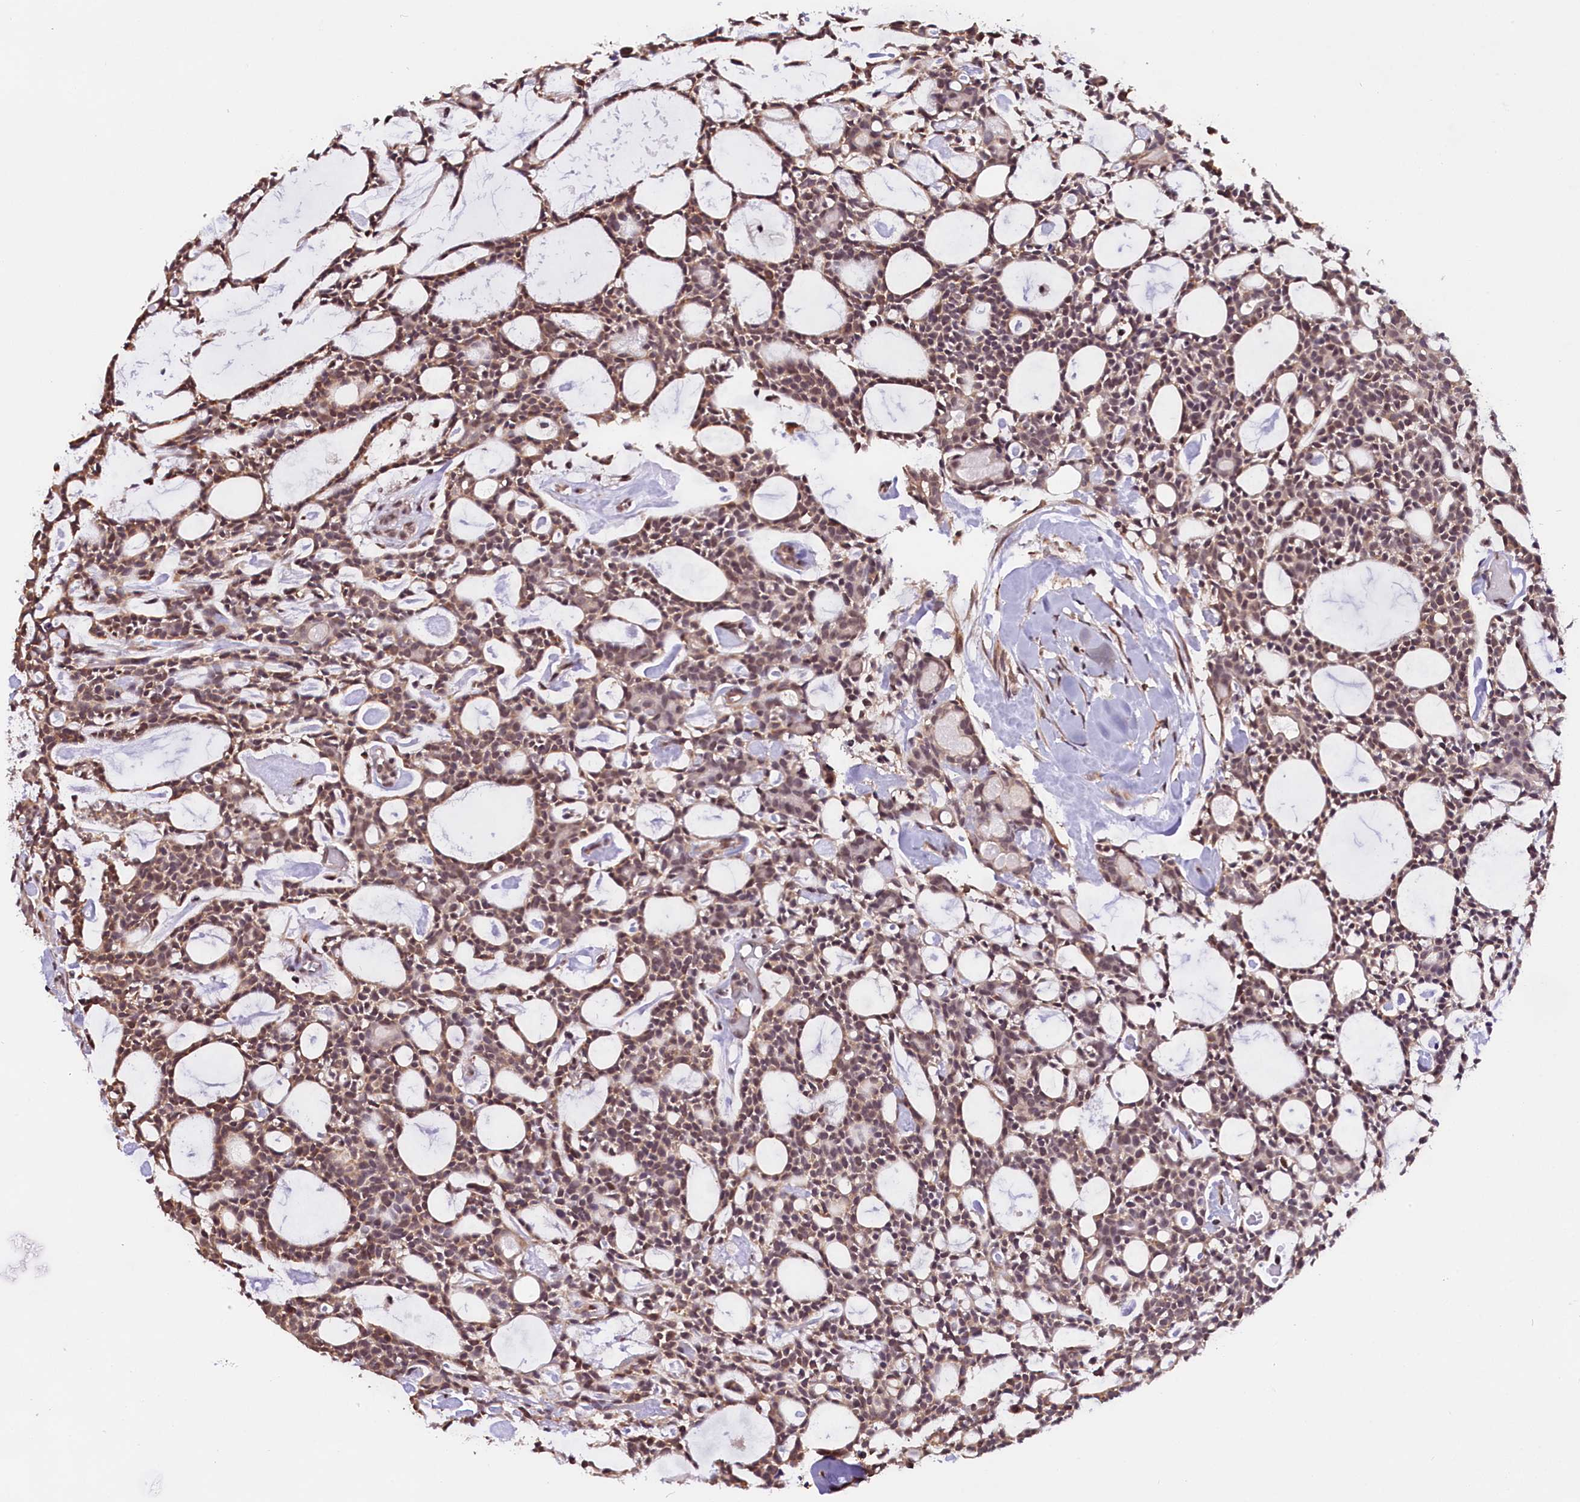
{"staining": {"intensity": "moderate", "quantity": ">75%", "location": "cytoplasmic/membranous,nuclear"}, "tissue": "head and neck cancer", "cell_type": "Tumor cells", "image_type": "cancer", "snomed": [{"axis": "morphology", "description": "Adenocarcinoma, NOS"}, {"axis": "topography", "description": "Salivary gland"}, {"axis": "topography", "description": "Head-Neck"}], "caption": "Immunohistochemistry histopathology image of neoplastic tissue: human head and neck adenocarcinoma stained using IHC exhibits medium levels of moderate protein expression localized specifically in the cytoplasmic/membranous and nuclear of tumor cells, appearing as a cytoplasmic/membranous and nuclear brown color.", "gene": "ZC3H4", "patient": {"sex": "male", "age": 55}}